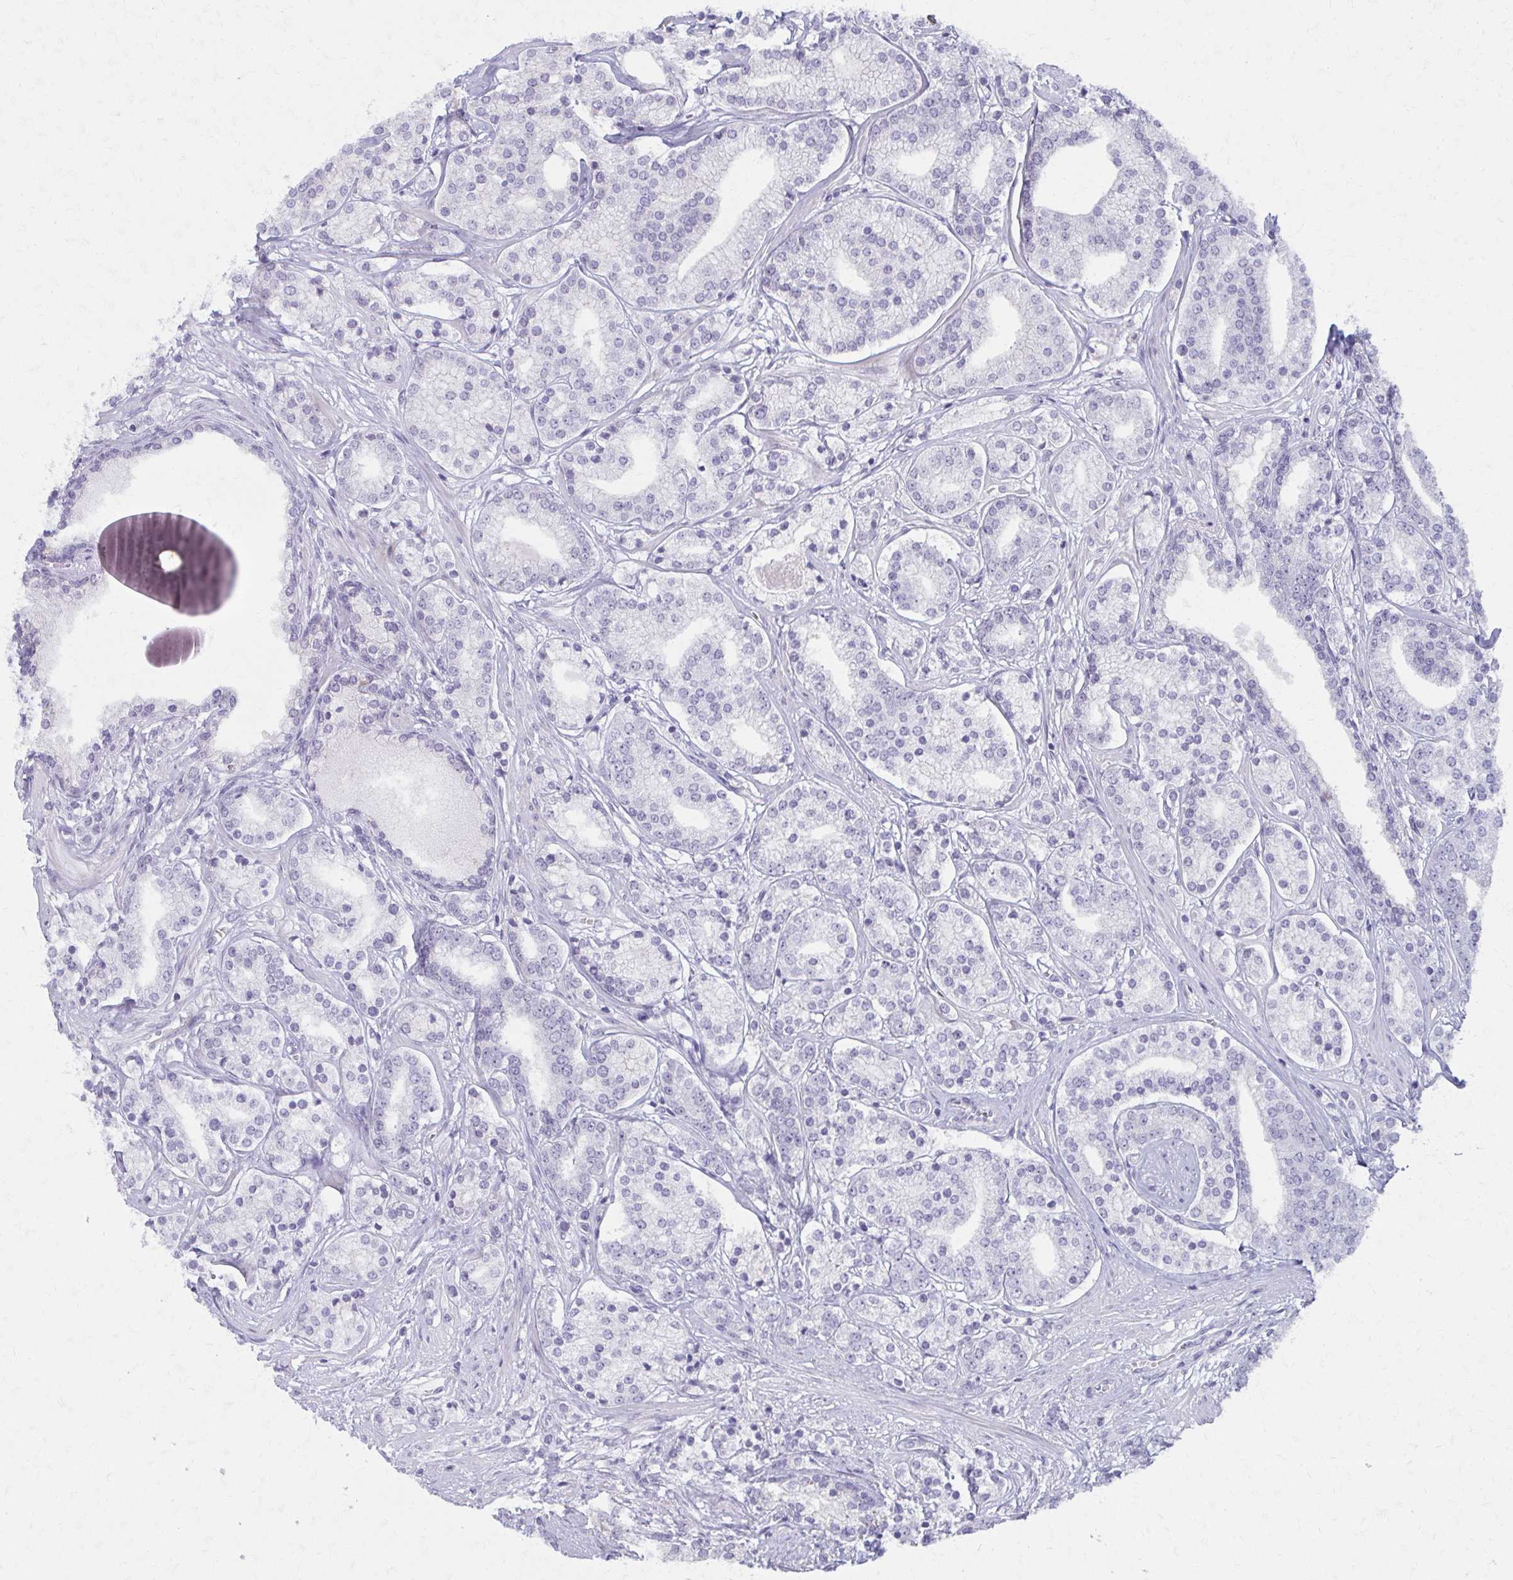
{"staining": {"intensity": "negative", "quantity": "none", "location": "none"}, "tissue": "prostate cancer", "cell_type": "Tumor cells", "image_type": "cancer", "snomed": [{"axis": "morphology", "description": "Adenocarcinoma, High grade"}, {"axis": "topography", "description": "Prostate"}], "caption": "Tumor cells are negative for protein expression in human prostate cancer.", "gene": "MORC4", "patient": {"sex": "male", "age": 58}}